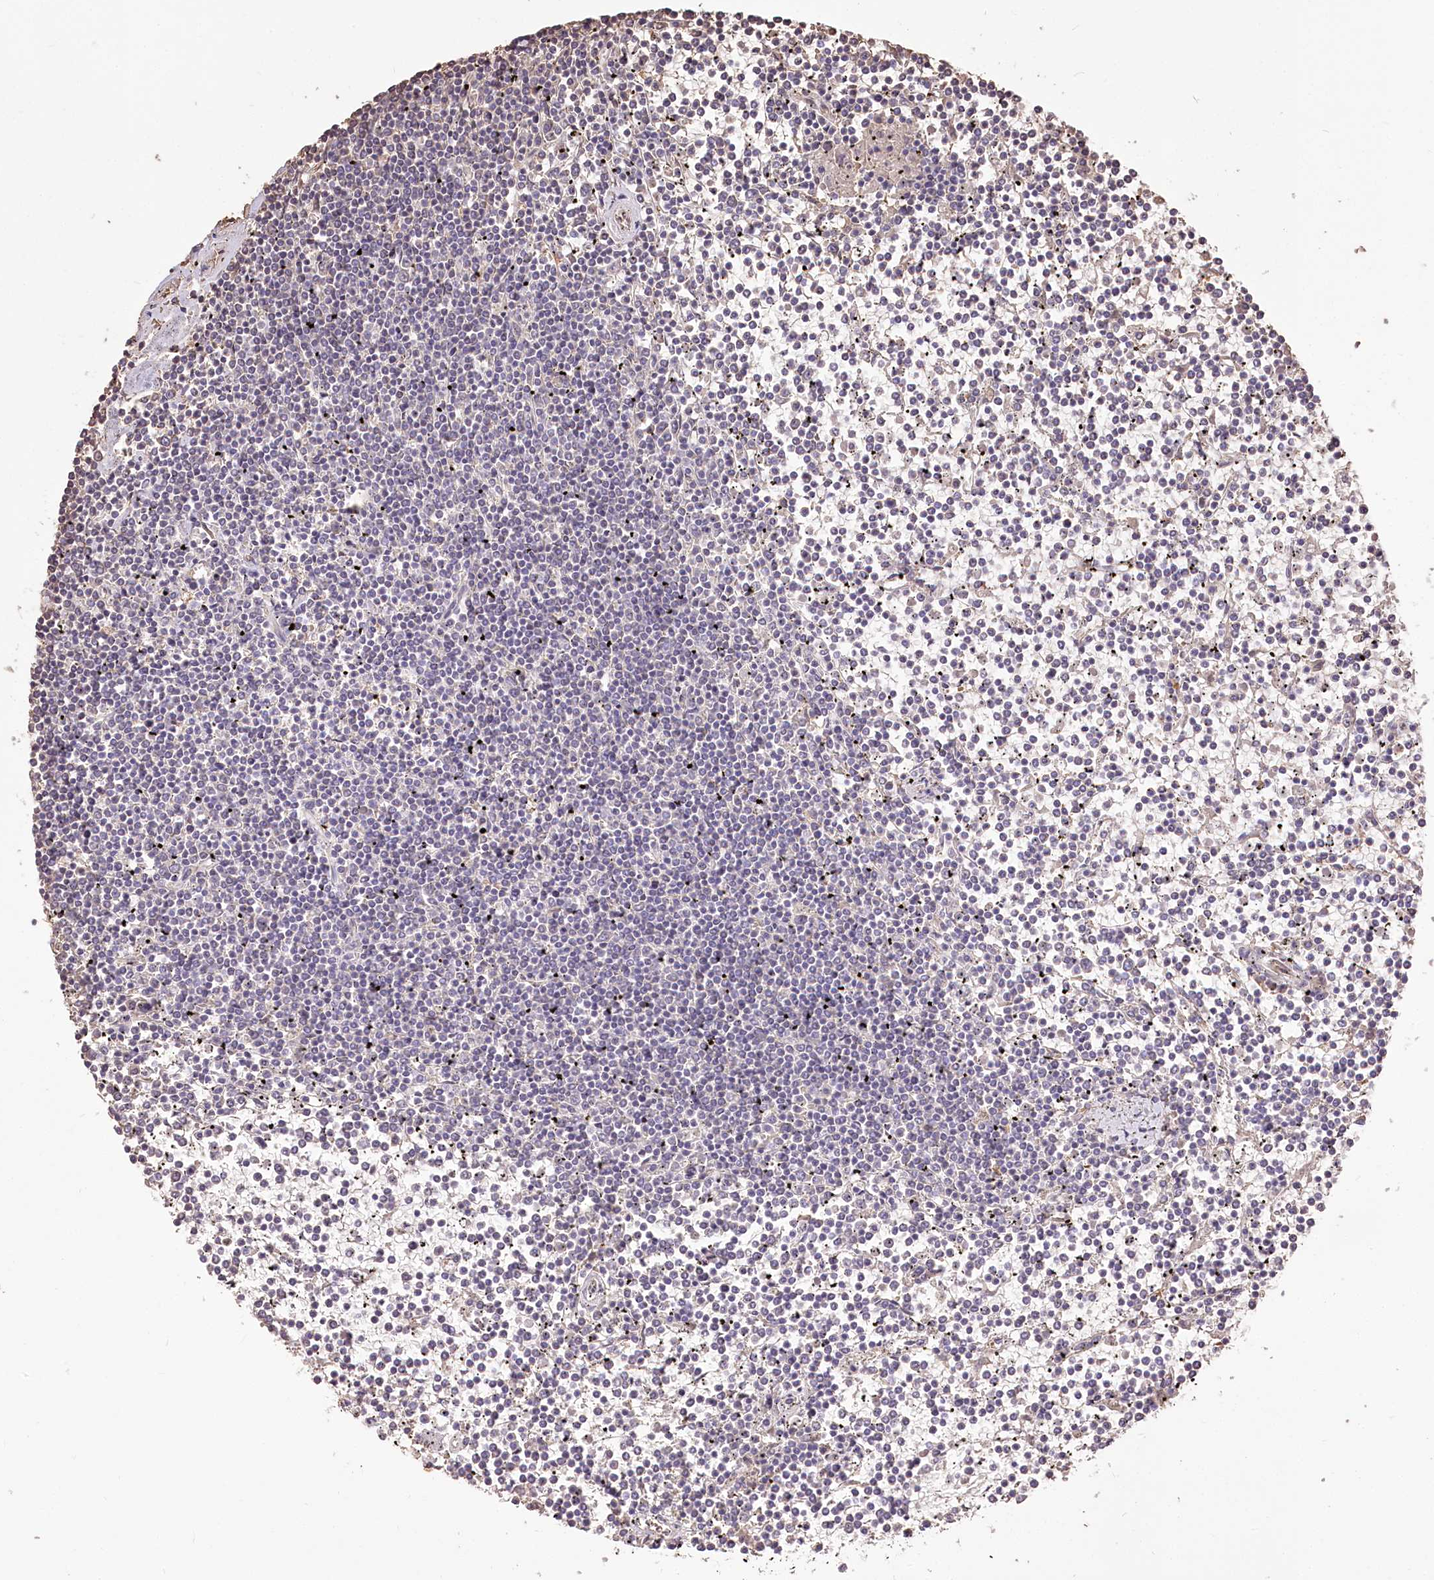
{"staining": {"intensity": "negative", "quantity": "none", "location": "none"}, "tissue": "lymphoma", "cell_type": "Tumor cells", "image_type": "cancer", "snomed": [{"axis": "morphology", "description": "Malignant lymphoma, non-Hodgkin's type, Low grade"}, {"axis": "topography", "description": "Spleen"}], "caption": "IHC of human lymphoma displays no expression in tumor cells. Nuclei are stained in blue.", "gene": "R3HDM2", "patient": {"sex": "female", "age": 19}}